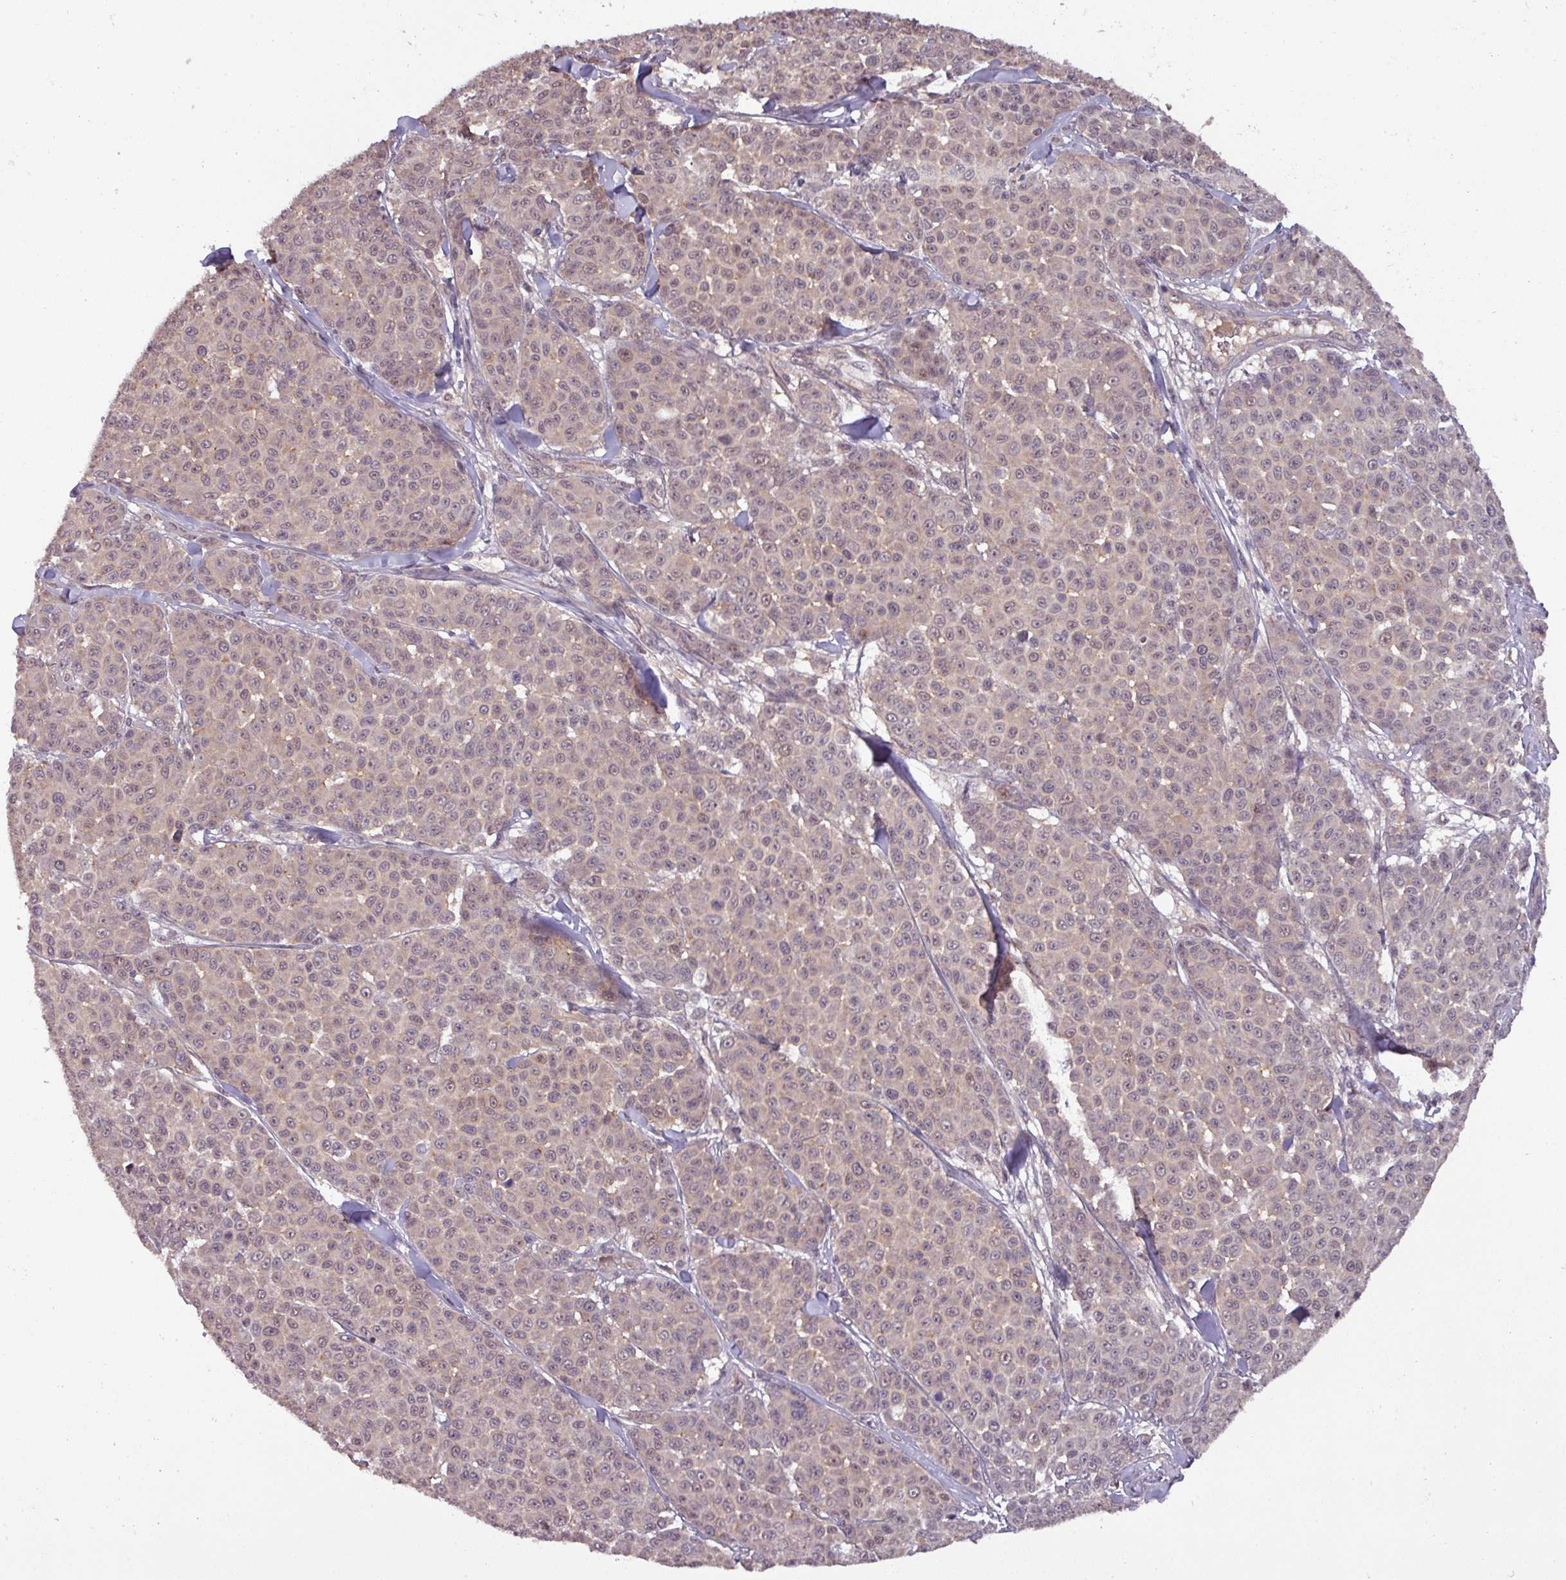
{"staining": {"intensity": "weak", "quantity": "<25%", "location": "nuclear"}, "tissue": "melanoma", "cell_type": "Tumor cells", "image_type": "cancer", "snomed": [{"axis": "morphology", "description": "Malignant melanoma, NOS"}, {"axis": "topography", "description": "Skin"}], "caption": "Tumor cells show no significant staining in malignant melanoma.", "gene": "NOB1", "patient": {"sex": "male", "age": 46}}